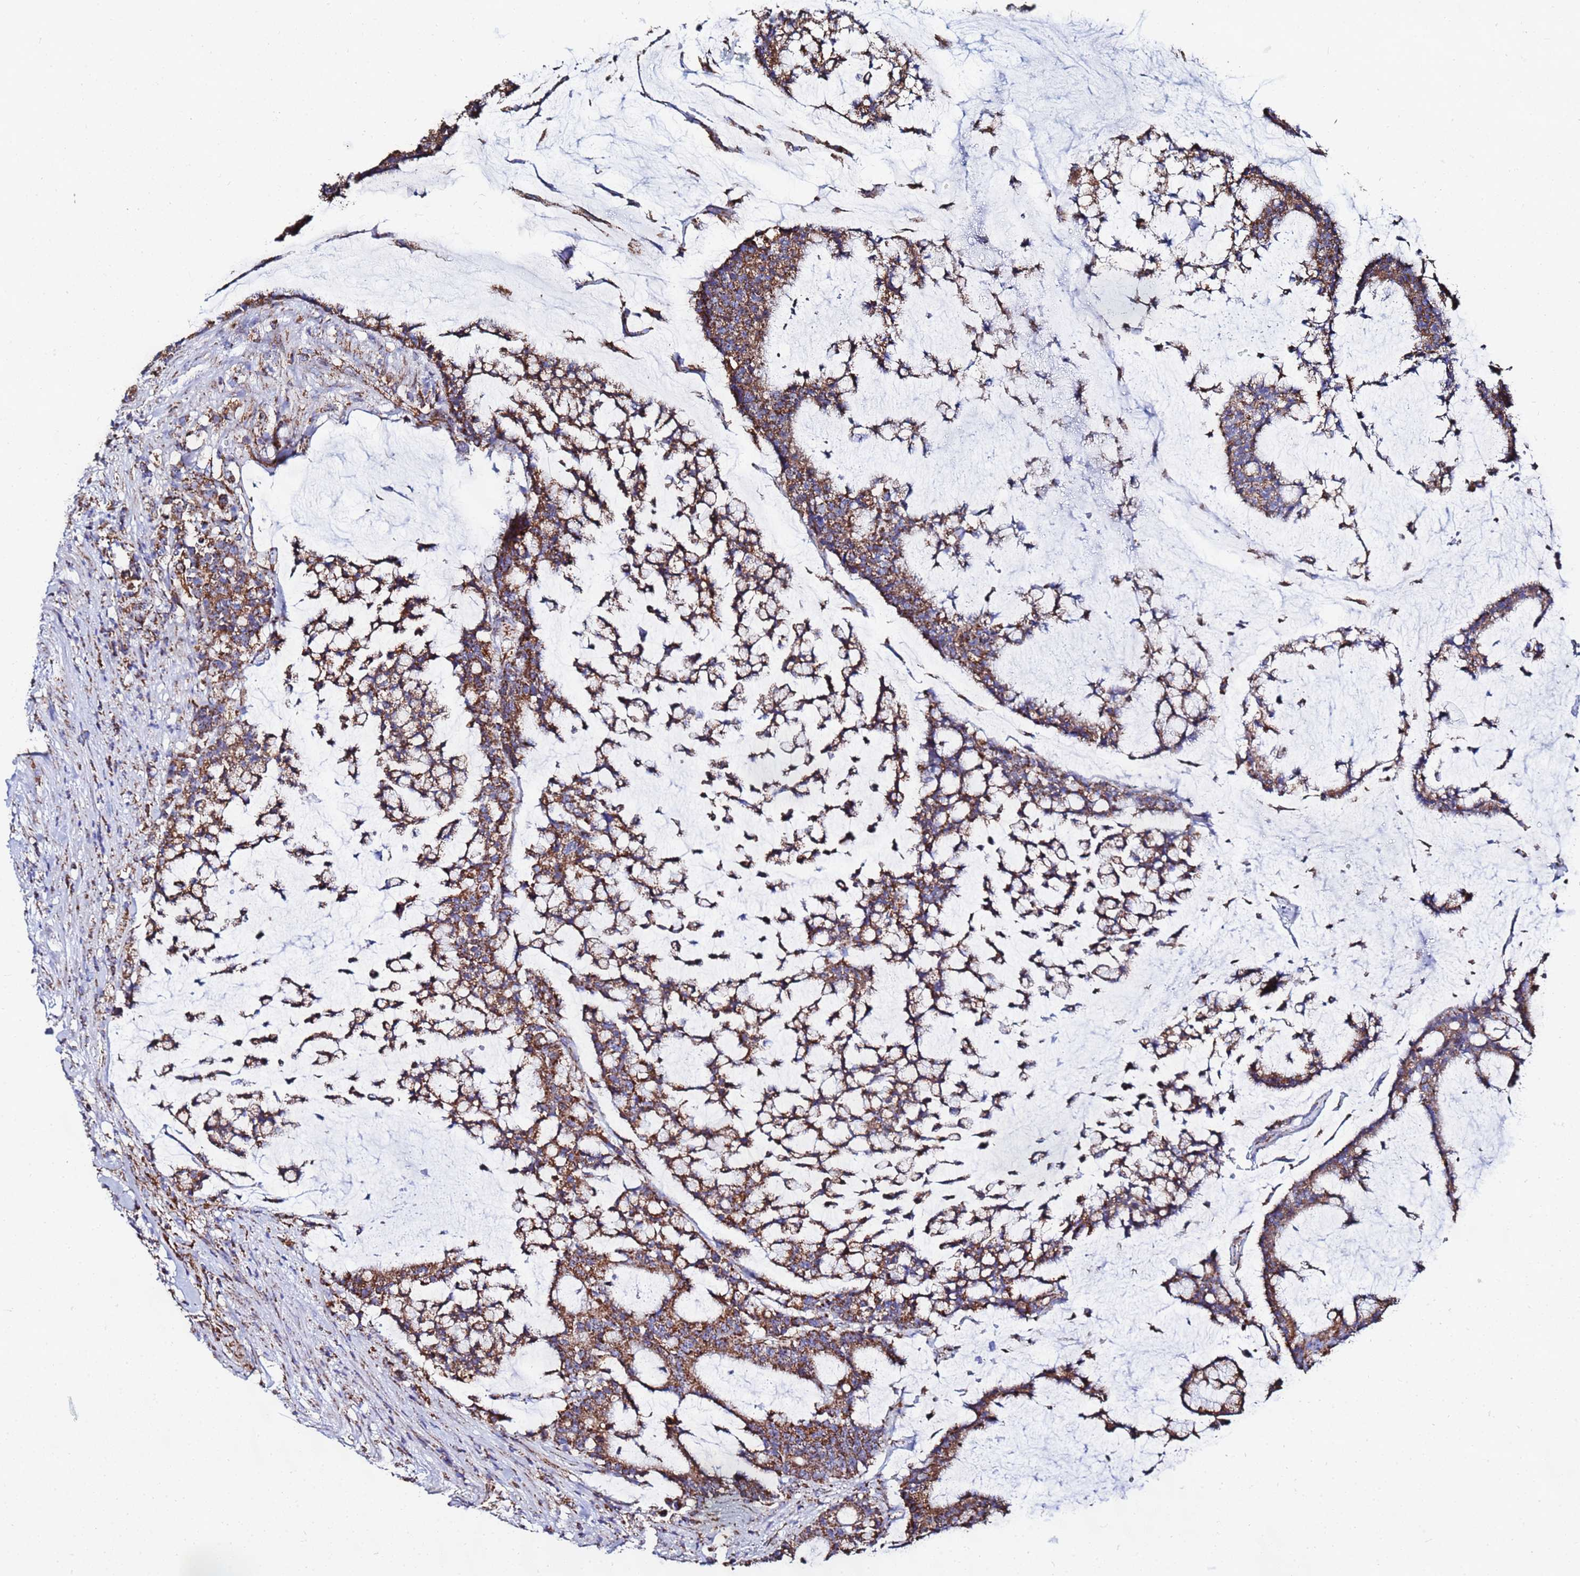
{"staining": {"intensity": "strong", "quantity": ">75%", "location": "cytoplasmic/membranous"}, "tissue": "colorectal cancer", "cell_type": "Tumor cells", "image_type": "cancer", "snomed": [{"axis": "morphology", "description": "Adenocarcinoma, NOS"}, {"axis": "topography", "description": "Colon"}], "caption": "Colorectal cancer stained for a protein demonstrates strong cytoplasmic/membranous positivity in tumor cells.", "gene": "GLUD1", "patient": {"sex": "female", "age": 84}}